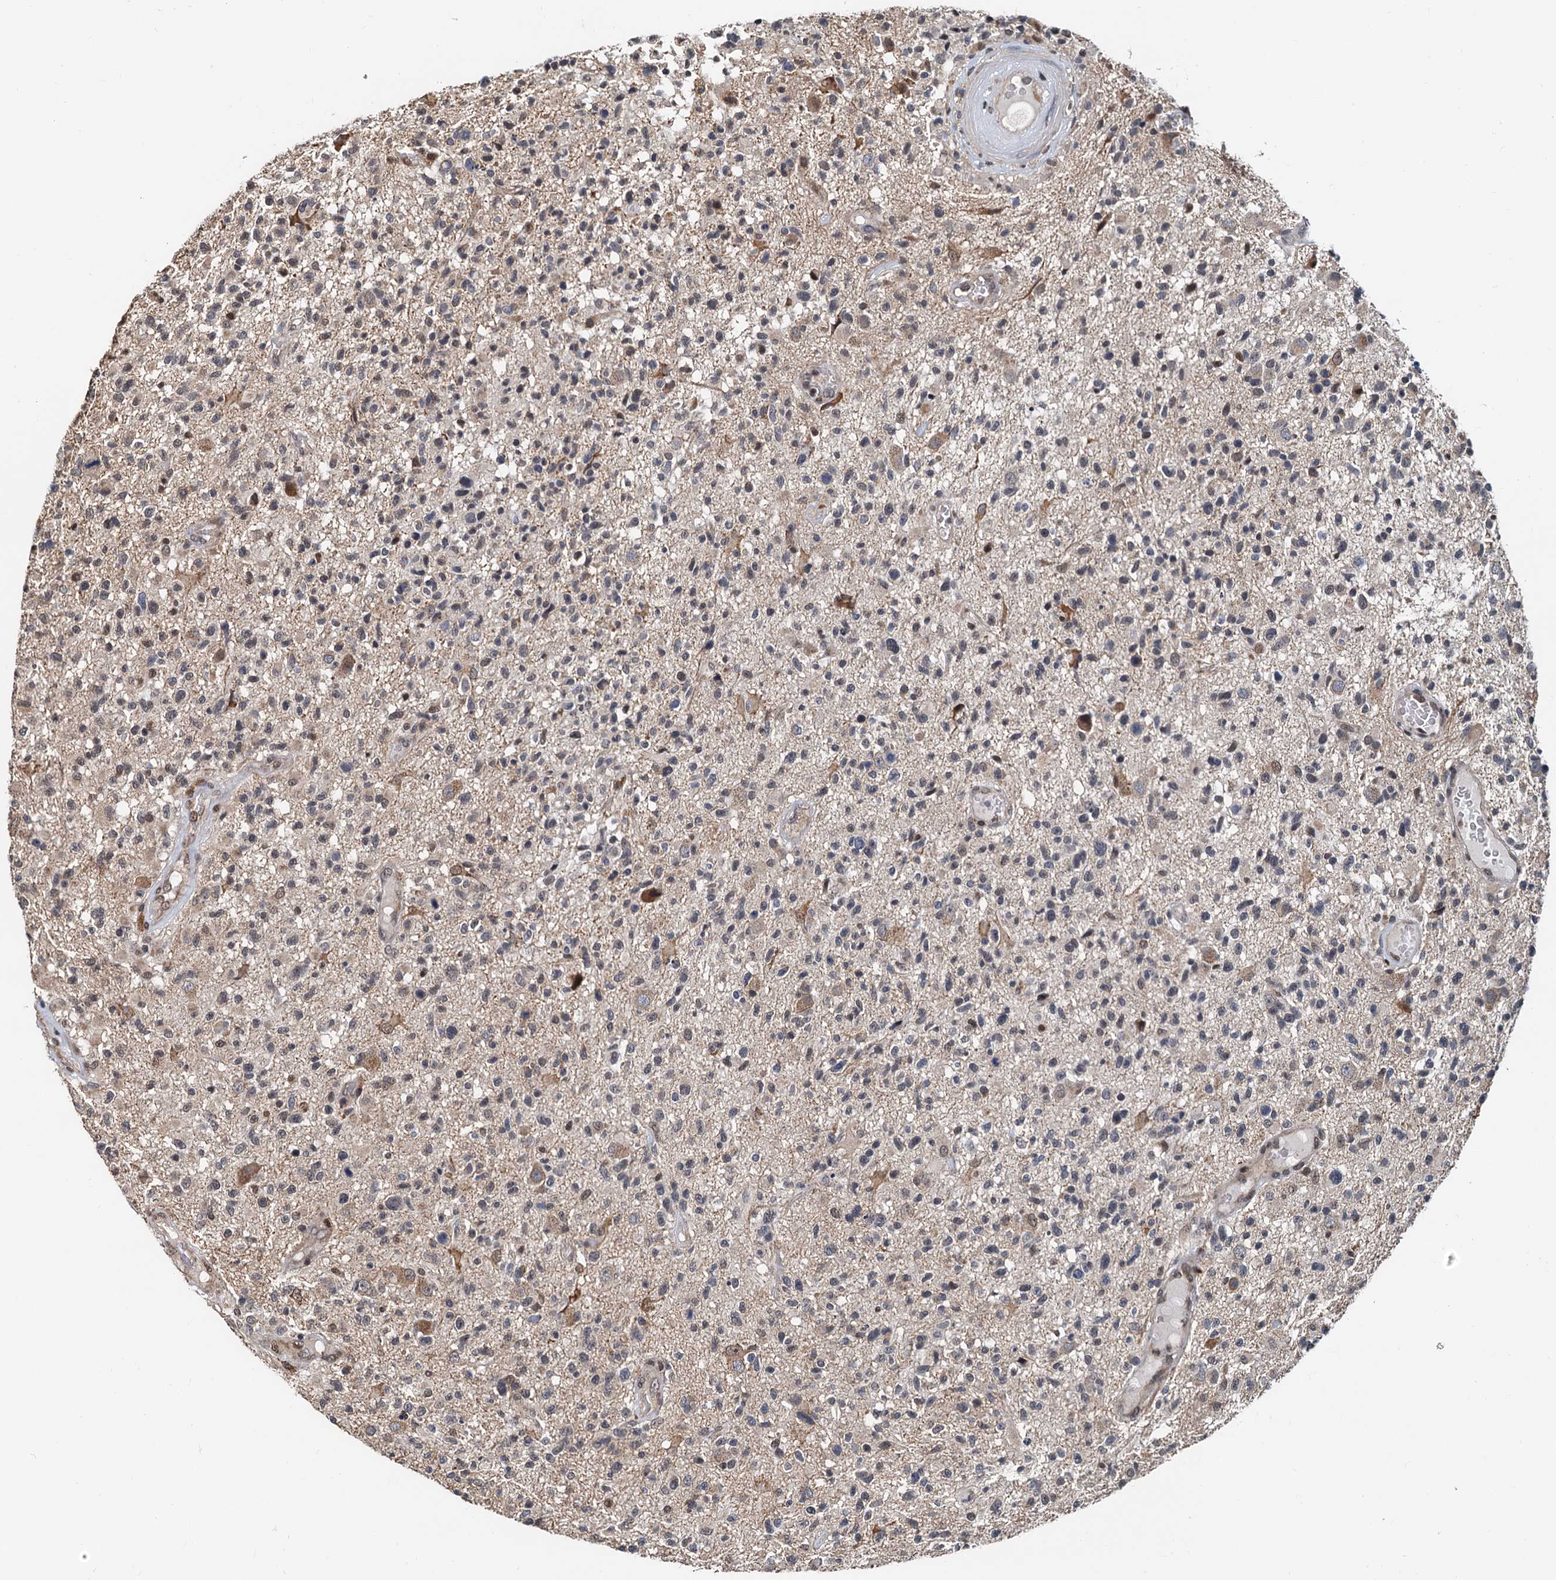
{"staining": {"intensity": "weak", "quantity": "<25%", "location": "cytoplasmic/membranous,nuclear"}, "tissue": "glioma", "cell_type": "Tumor cells", "image_type": "cancer", "snomed": [{"axis": "morphology", "description": "Glioma, malignant, High grade"}, {"axis": "morphology", "description": "Glioblastoma, NOS"}, {"axis": "topography", "description": "Brain"}], "caption": "Photomicrograph shows no significant protein staining in tumor cells of glioma.", "gene": "MCMBP", "patient": {"sex": "male", "age": 60}}